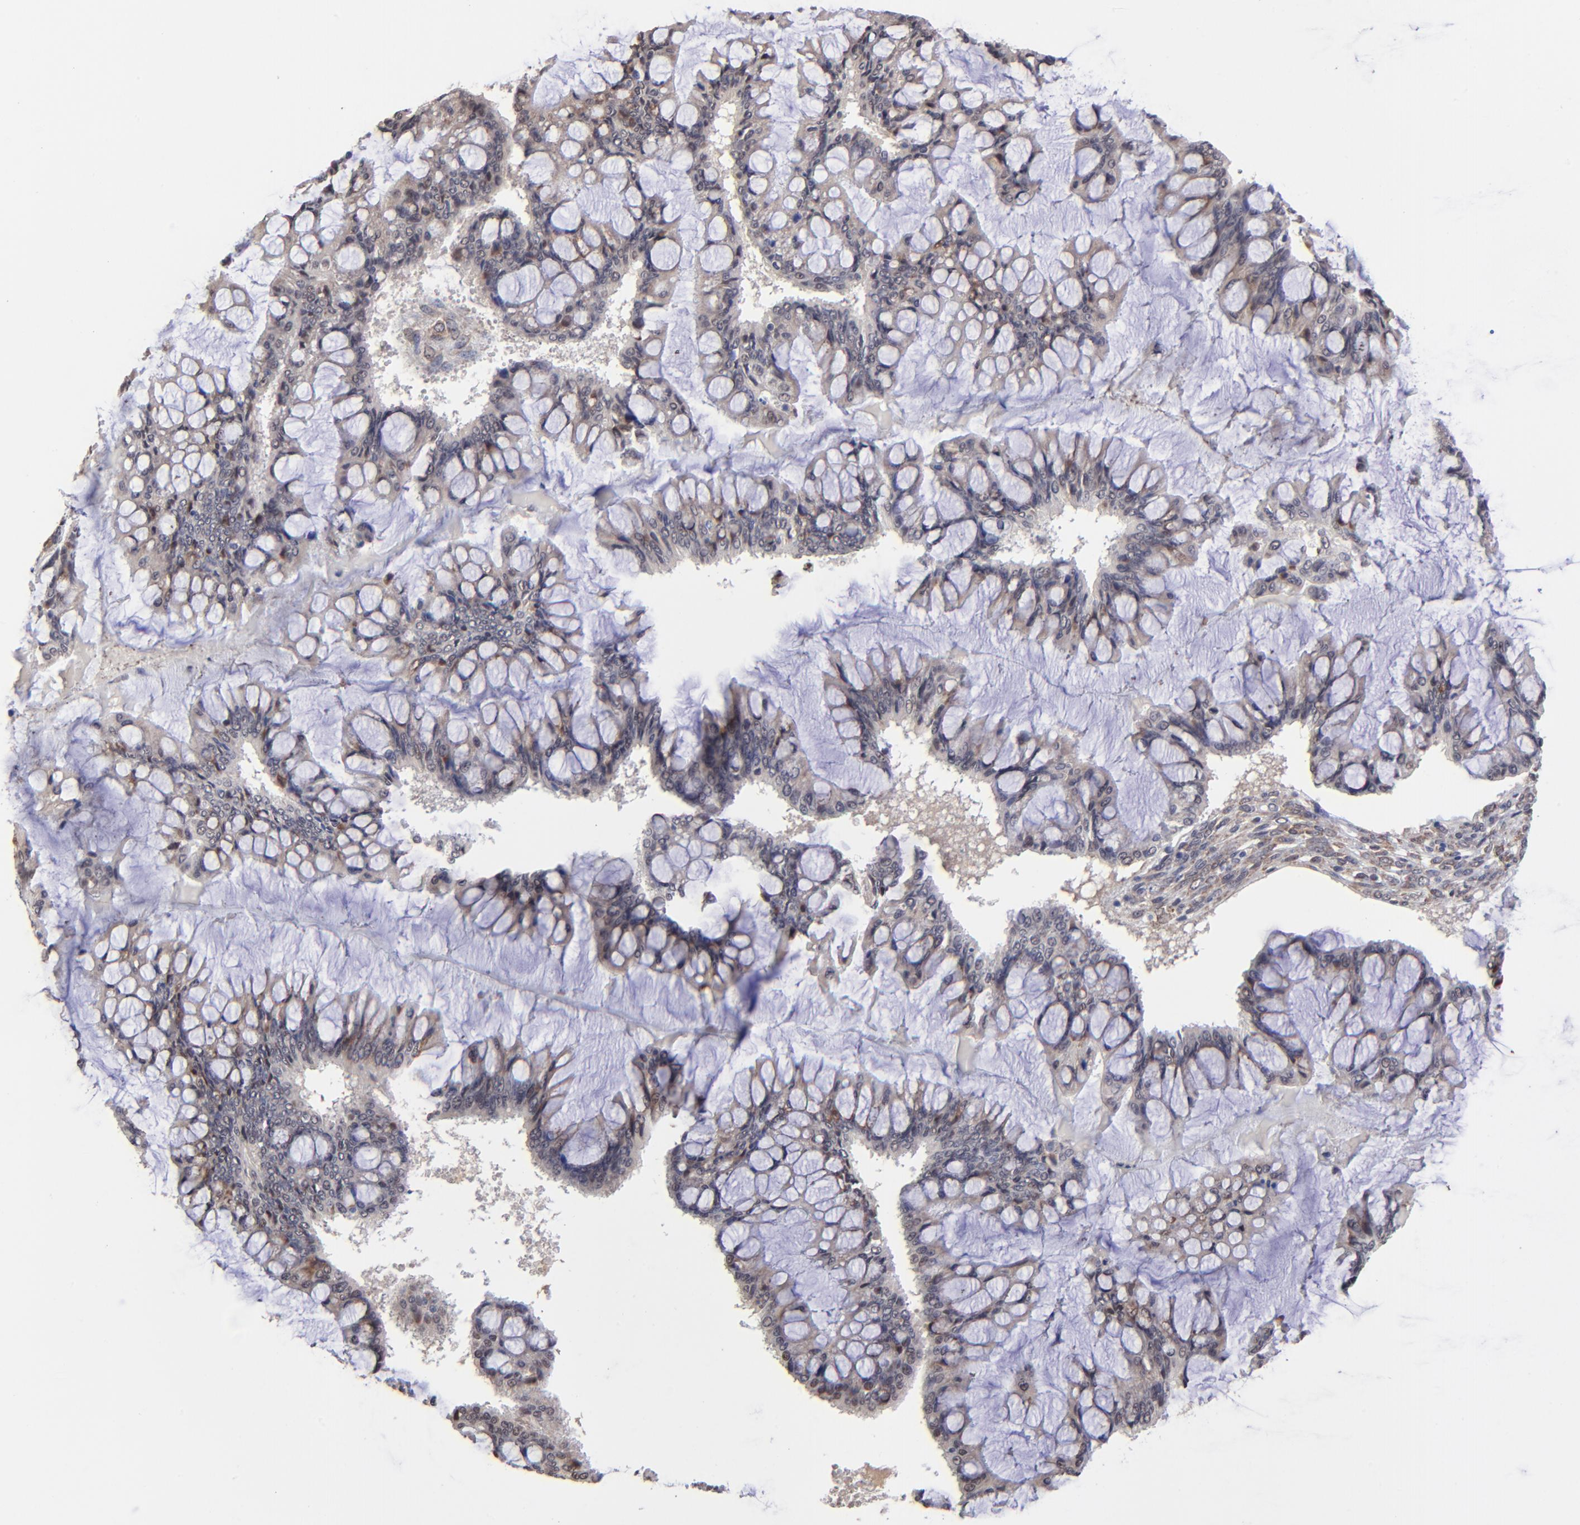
{"staining": {"intensity": "weak", "quantity": ">75%", "location": "cytoplasmic/membranous"}, "tissue": "ovarian cancer", "cell_type": "Tumor cells", "image_type": "cancer", "snomed": [{"axis": "morphology", "description": "Cystadenocarcinoma, mucinous, NOS"}, {"axis": "topography", "description": "Ovary"}], "caption": "Human ovarian cancer stained for a protein (brown) shows weak cytoplasmic/membranous positive staining in approximately >75% of tumor cells.", "gene": "CHL1", "patient": {"sex": "female", "age": 73}}